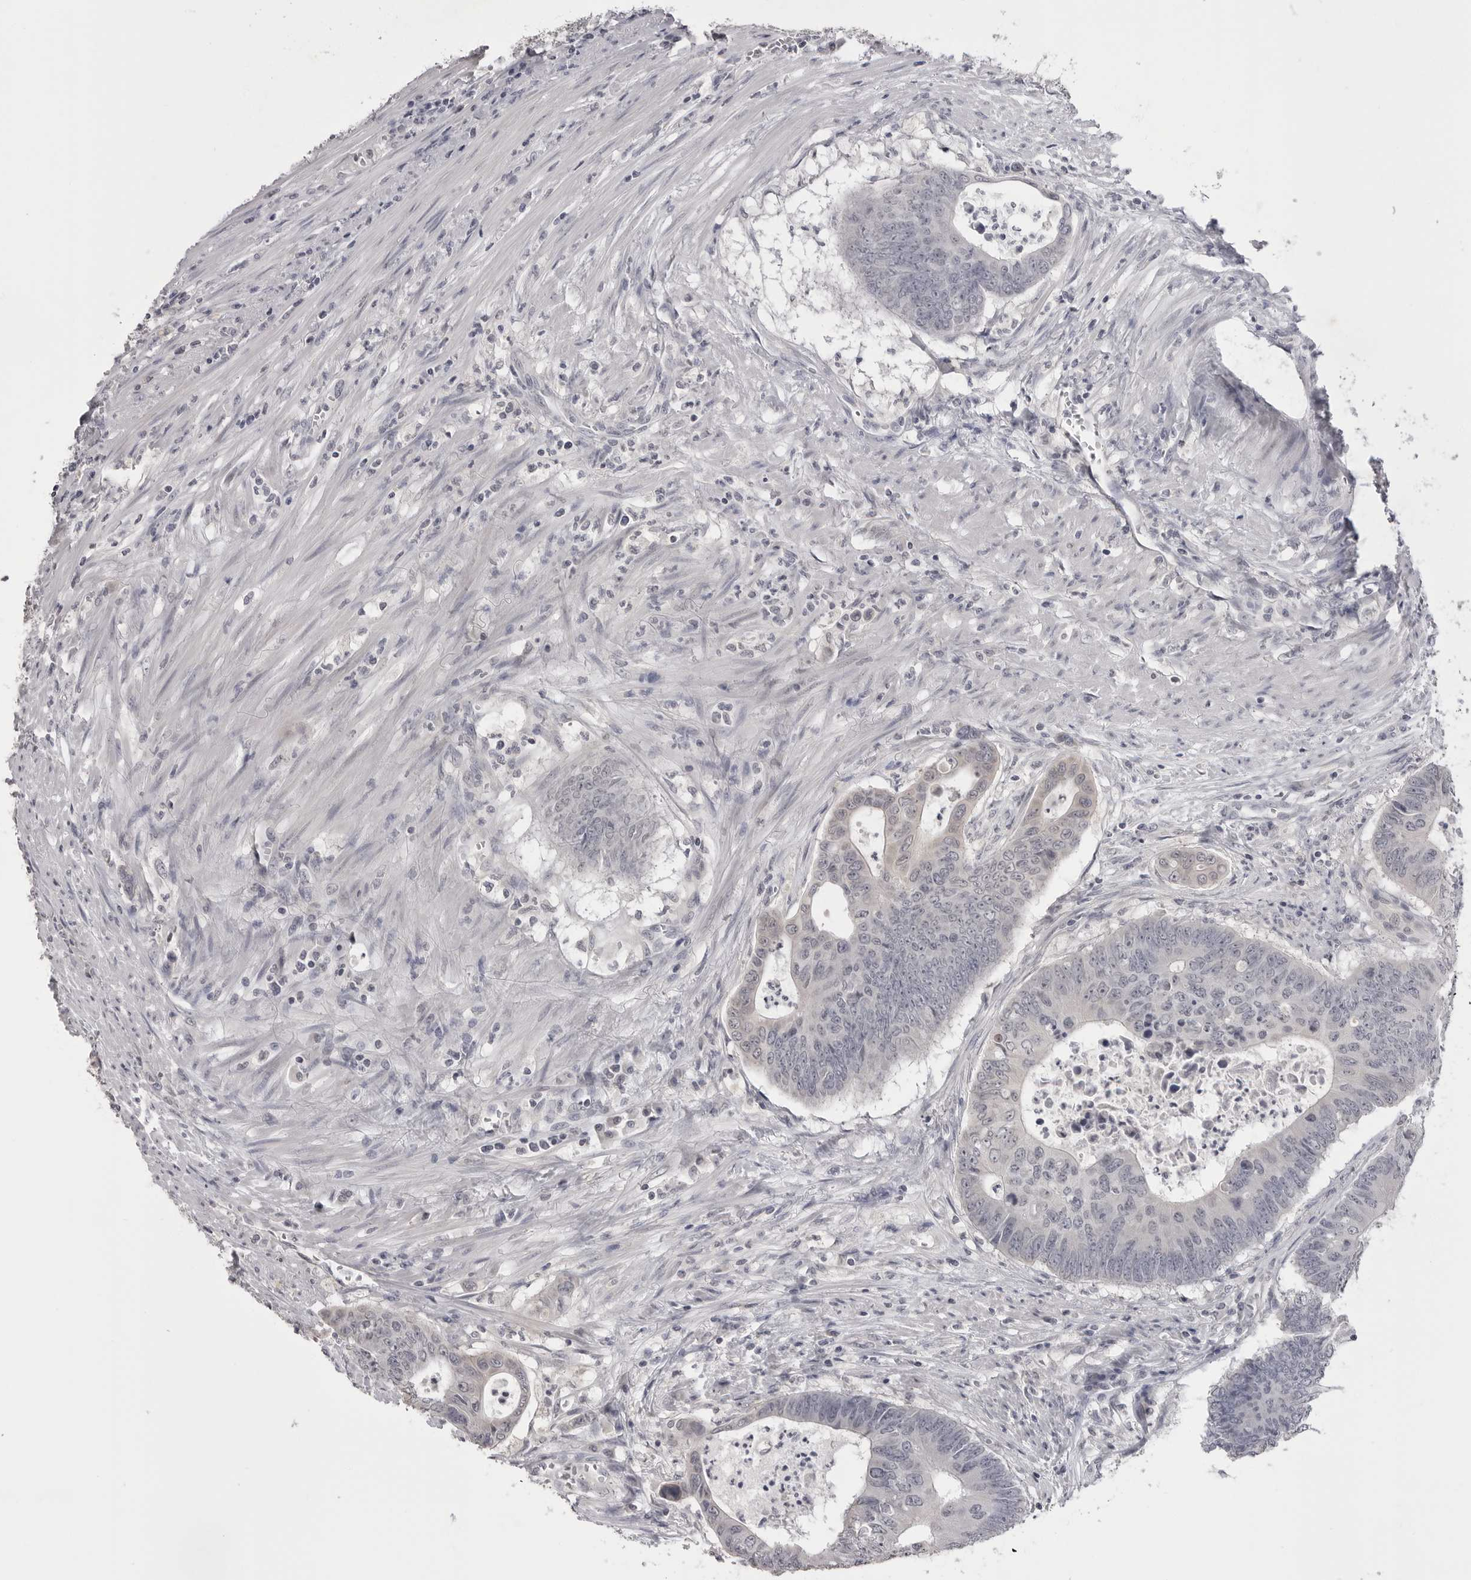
{"staining": {"intensity": "negative", "quantity": "none", "location": "none"}, "tissue": "colorectal cancer", "cell_type": "Tumor cells", "image_type": "cancer", "snomed": [{"axis": "morphology", "description": "Adenocarcinoma, NOS"}, {"axis": "topography", "description": "Colon"}], "caption": "This is a photomicrograph of immunohistochemistry (IHC) staining of colorectal adenocarcinoma, which shows no positivity in tumor cells.", "gene": "GPN2", "patient": {"sex": "male", "age": 87}}